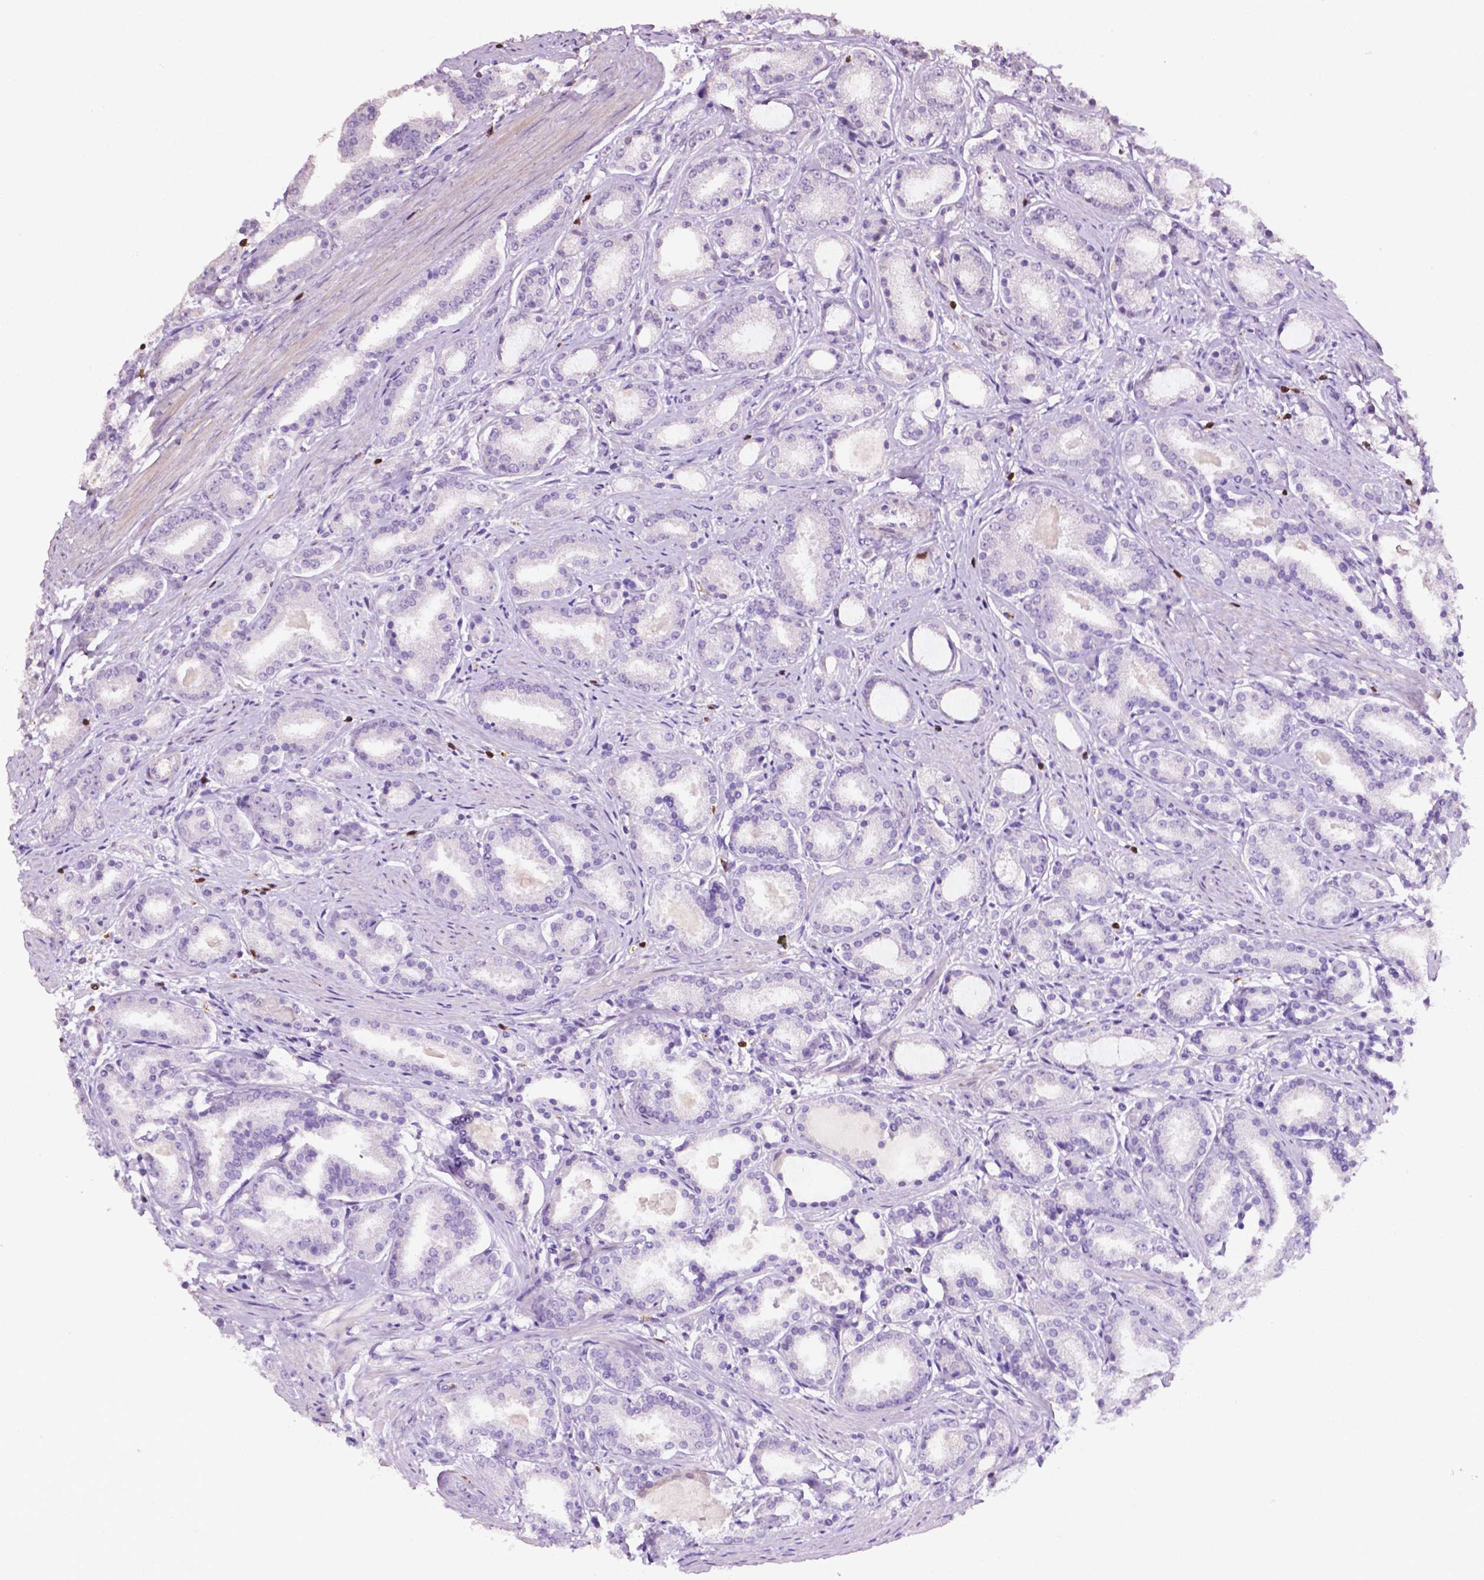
{"staining": {"intensity": "negative", "quantity": "none", "location": "none"}, "tissue": "prostate cancer", "cell_type": "Tumor cells", "image_type": "cancer", "snomed": [{"axis": "morphology", "description": "Adenocarcinoma, High grade"}, {"axis": "topography", "description": "Prostate"}], "caption": "High magnification brightfield microscopy of adenocarcinoma (high-grade) (prostate) stained with DAB (3,3'-diaminobenzidine) (brown) and counterstained with hematoxylin (blue): tumor cells show no significant staining. (DAB IHC visualized using brightfield microscopy, high magnification).", "gene": "TBC1D10C", "patient": {"sex": "male", "age": 63}}